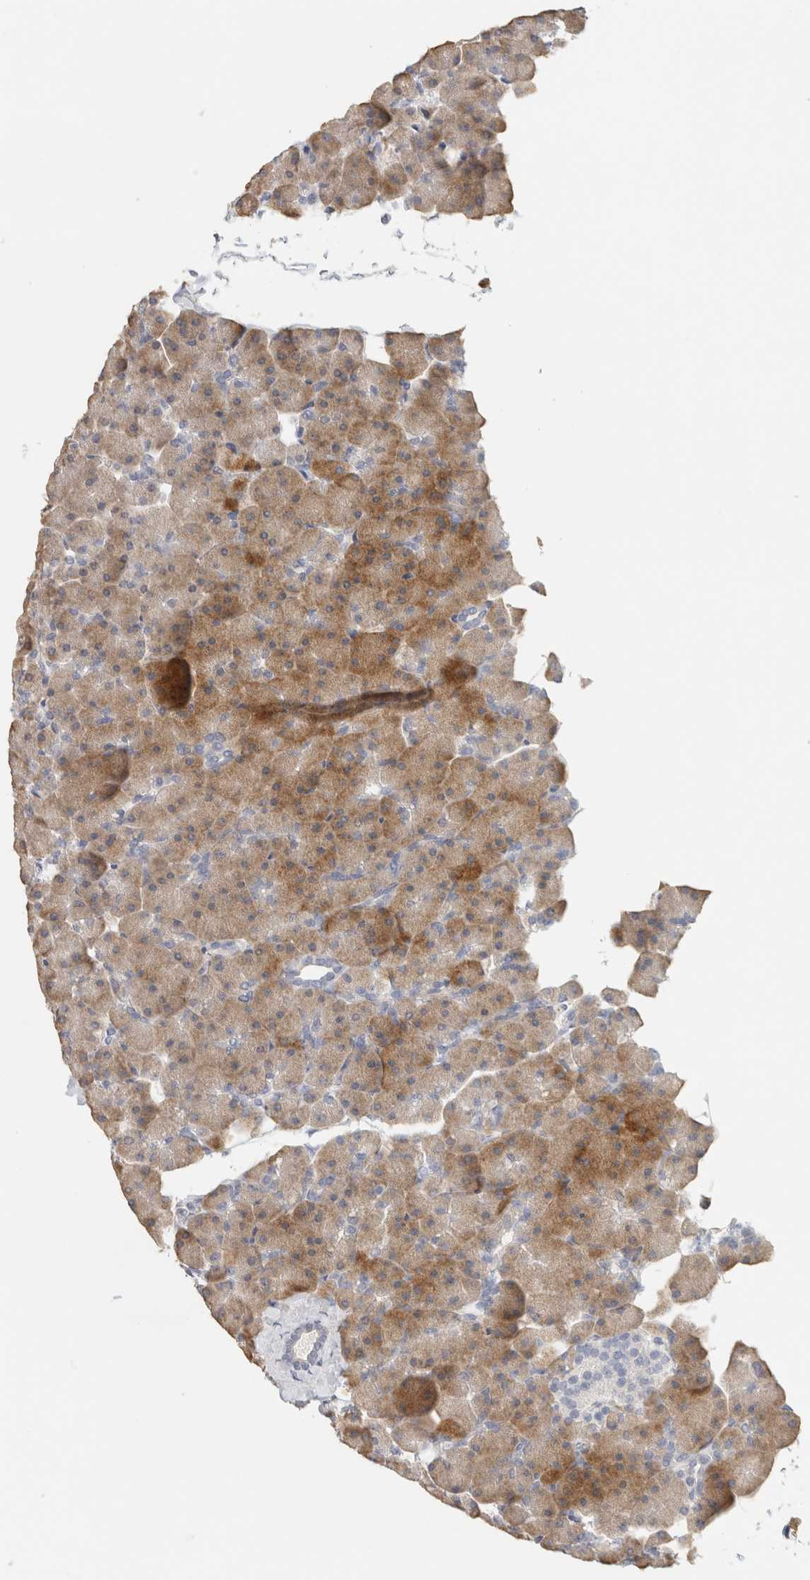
{"staining": {"intensity": "moderate", "quantity": "<25%", "location": "cytoplasmic/membranous"}, "tissue": "pancreas", "cell_type": "Exocrine glandular cells", "image_type": "normal", "snomed": [{"axis": "morphology", "description": "Normal tissue, NOS"}, {"axis": "topography", "description": "Pancreas"}], "caption": "Immunohistochemical staining of unremarkable pancreas demonstrates moderate cytoplasmic/membranous protein expression in approximately <25% of exocrine glandular cells. The protein is stained brown, and the nuclei are stained in blue (DAB IHC with brightfield microscopy, high magnification).", "gene": "NEFM", "patient": {"sex": "male", "age": 35}}